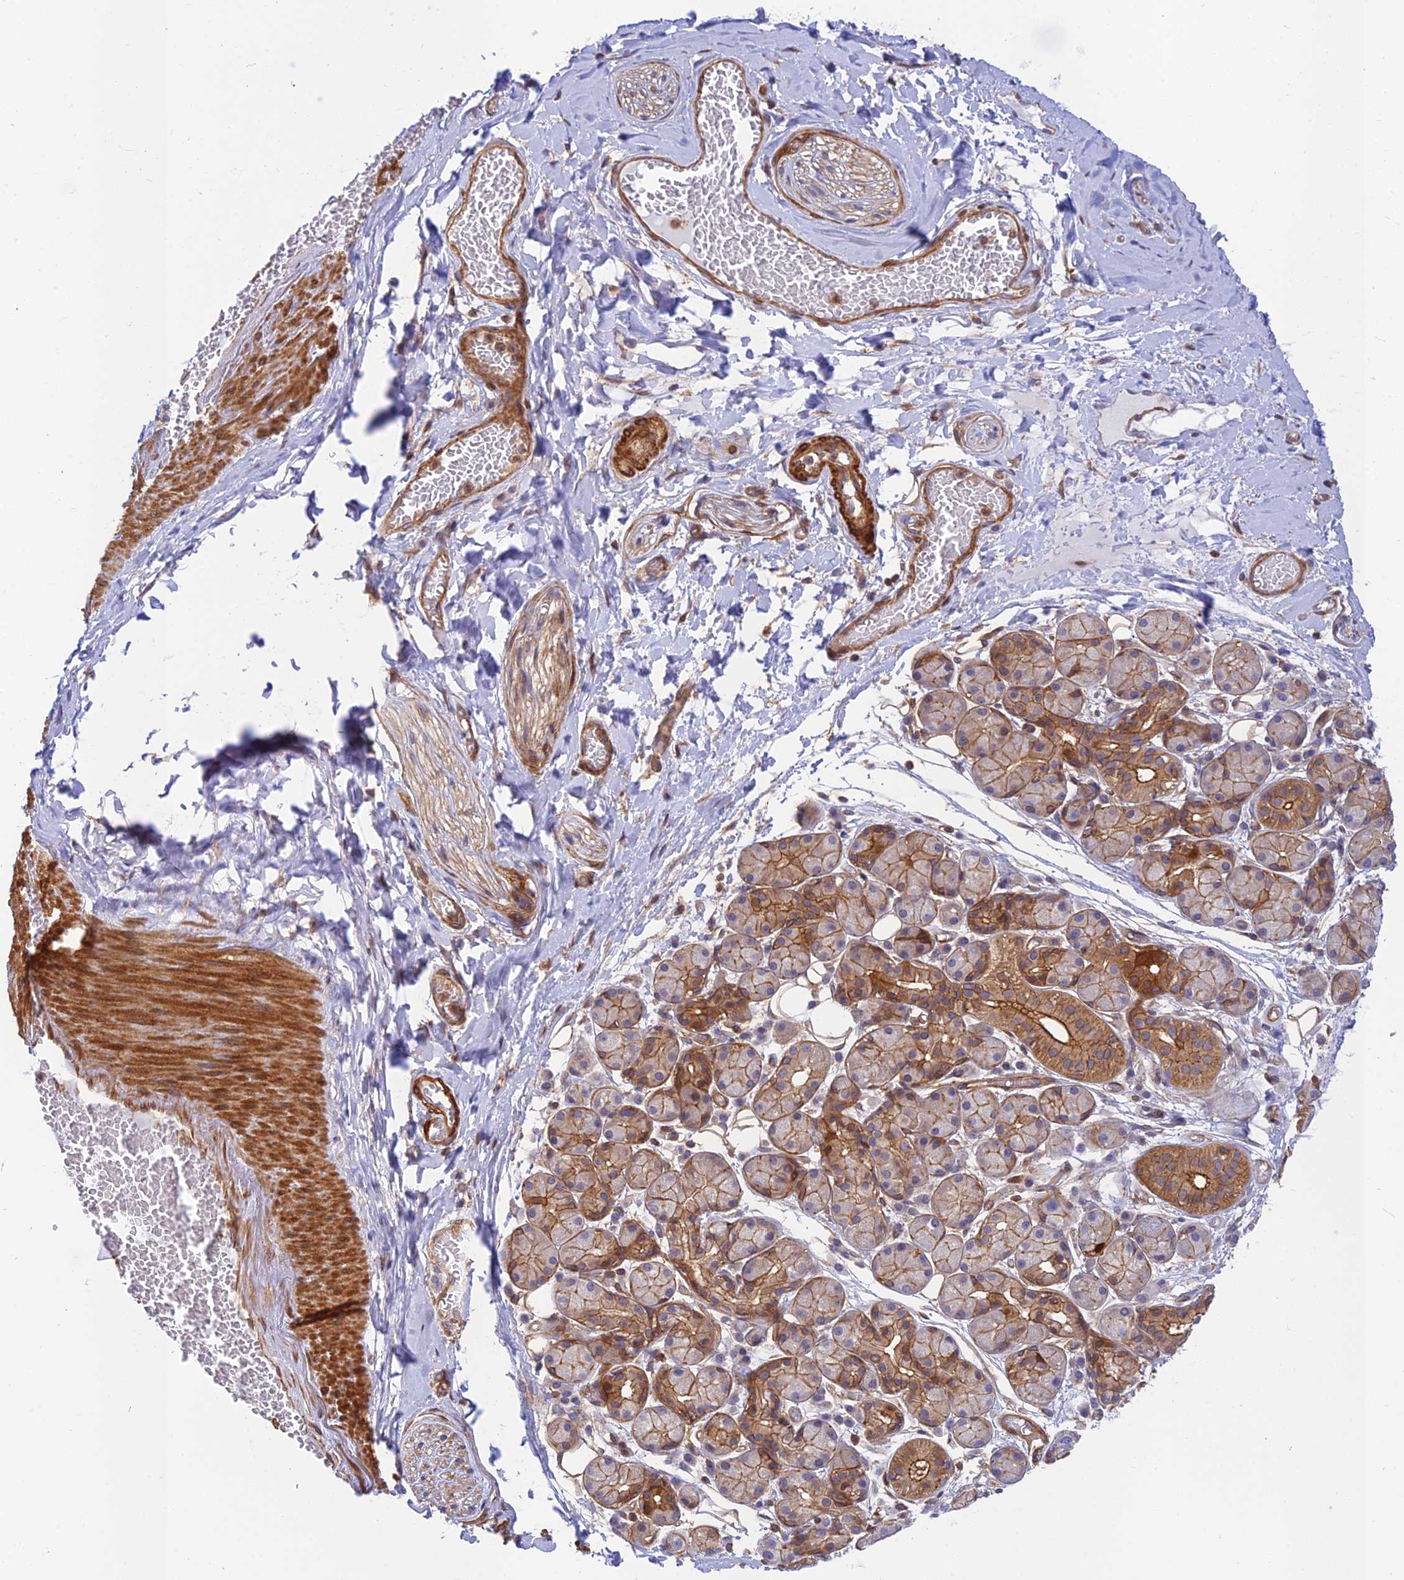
{"staining": {"intensity": "moderate", "quantity": "25%-75%", "location": "cytoplasmic/membranous"}, "tissue": "soft tissue", "cell_type": "Fibroblasts", "image_type": "normal", "snomed": [{"axis": "morphology", "description": "Normal tissue, NOS"}, {"axis": "topography", "description": "Salivary gland"}, {"axis": "topography", "description": "Peripheral nerve tissue"}], "caption": "Immunohistochemistry (IHC) (DAB) staining of benign soft tissue exhibits moderate cytoplasmic/membranous protein positivity in approximately 25%-75% of fibroblasts.", "gene": "PPP1R12C", "patient": {"sex": "male", "age": 62}}